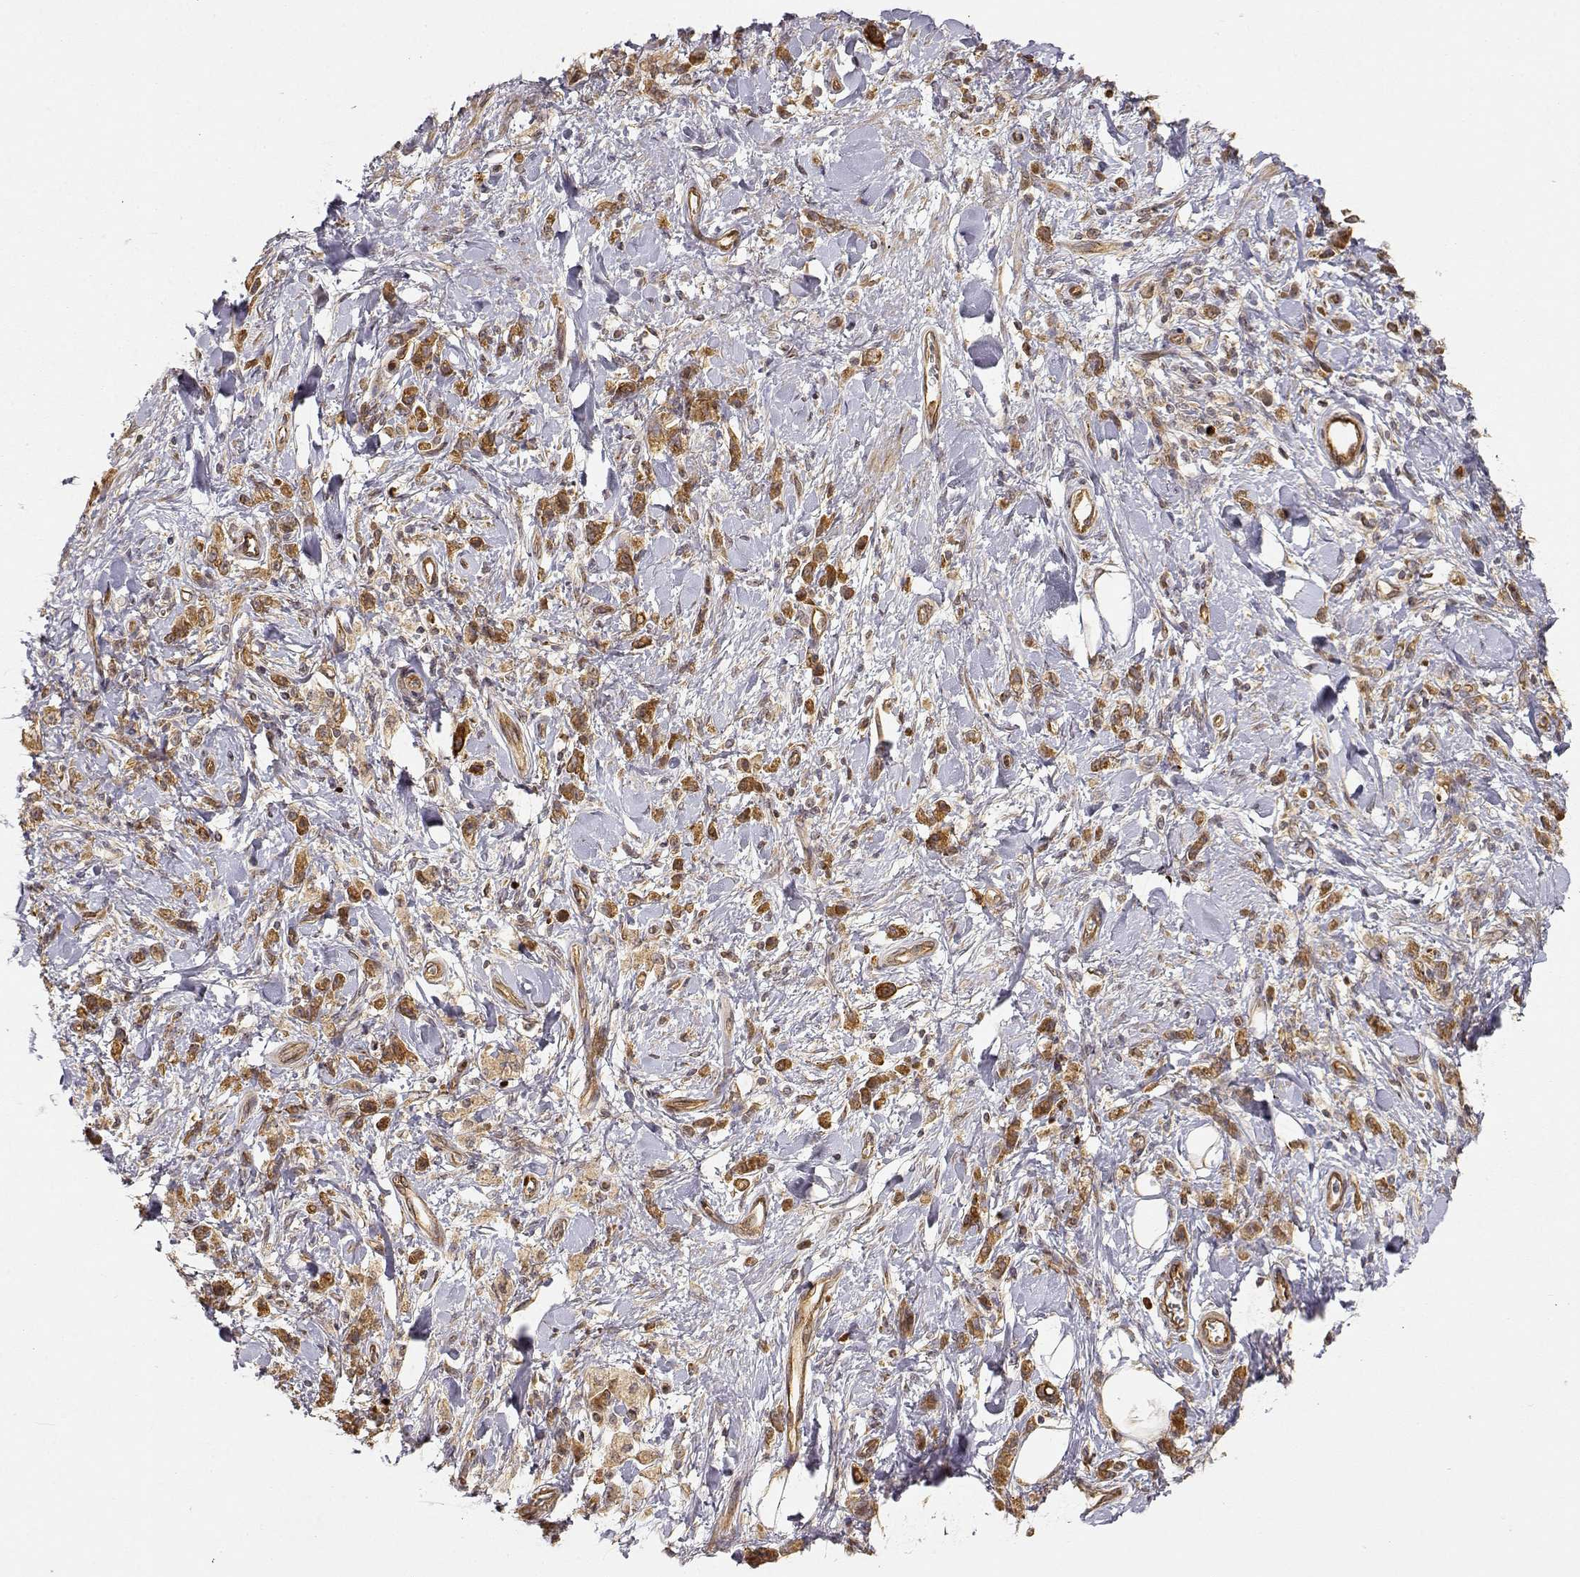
{"staining": {"intensity": "strong", "quantity": ">75%", "location": "cytoplasmic/membranous"}, "tissue": "stomach cancer", "cell_type": "Tumor cells", "image_type": "cancer", "snomed": [{"axis": "morphology", "description": "Adenocarcinoma, NOS"}, {"axis": "topography", "description": "Stomach"}], "caption": "A brown stain shows strong cytoplasmic/membranous positivity of a protein in stomach cancer tumor cells.", "gene": "CDK5RAP2", "patient": {"sex": "male", "age": 77}}